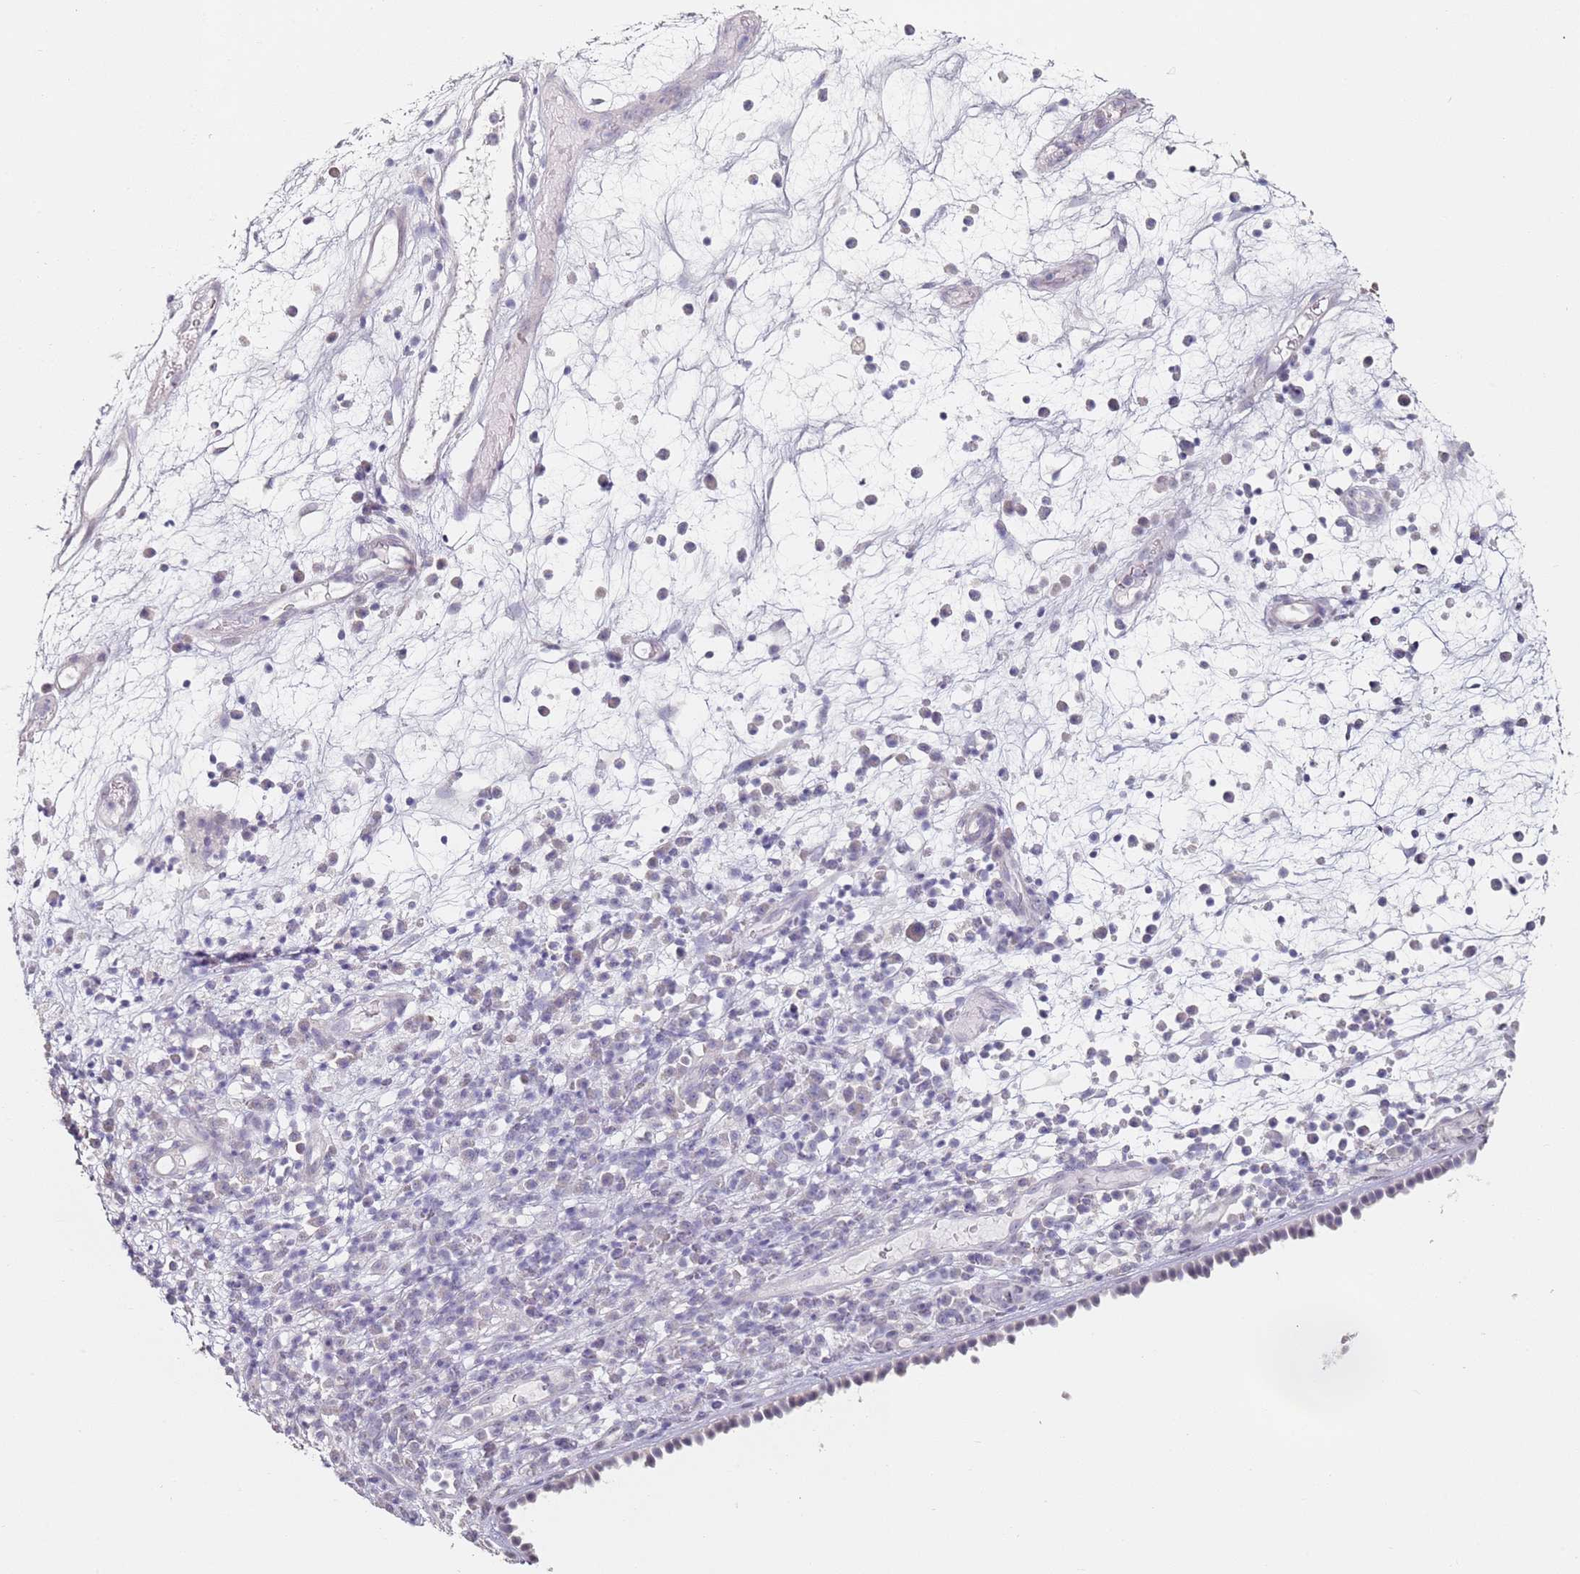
{"staining": {"intensity": "moderate", "quantity": "<25%", "location": "cytoplasmic/membranous"}, "tissue": "nasopharynx", "cell_type": "Respiratory epithelial cells", "image_type": "normal", "snomed": [{"axis": "morphology", "description": "Normal tissue, NOS"}, {"axis": "morphology", "description": "Inflammation, NOS"}, {"axis": "morphology", "description": "Malignant melanoma, Metastatic site"}, {"axis": "topography", "description": "Nasopharynx"}], "caption": "Immunohistochemistry (DAB) staining of benign human nasopharynx exhibits moderate cytoplasmic/membranous protein positivity in approximately <25% of respiratory epithelial cells.", "gene": "DNAH11", "patient": {"sex": "male", "age": 70}}